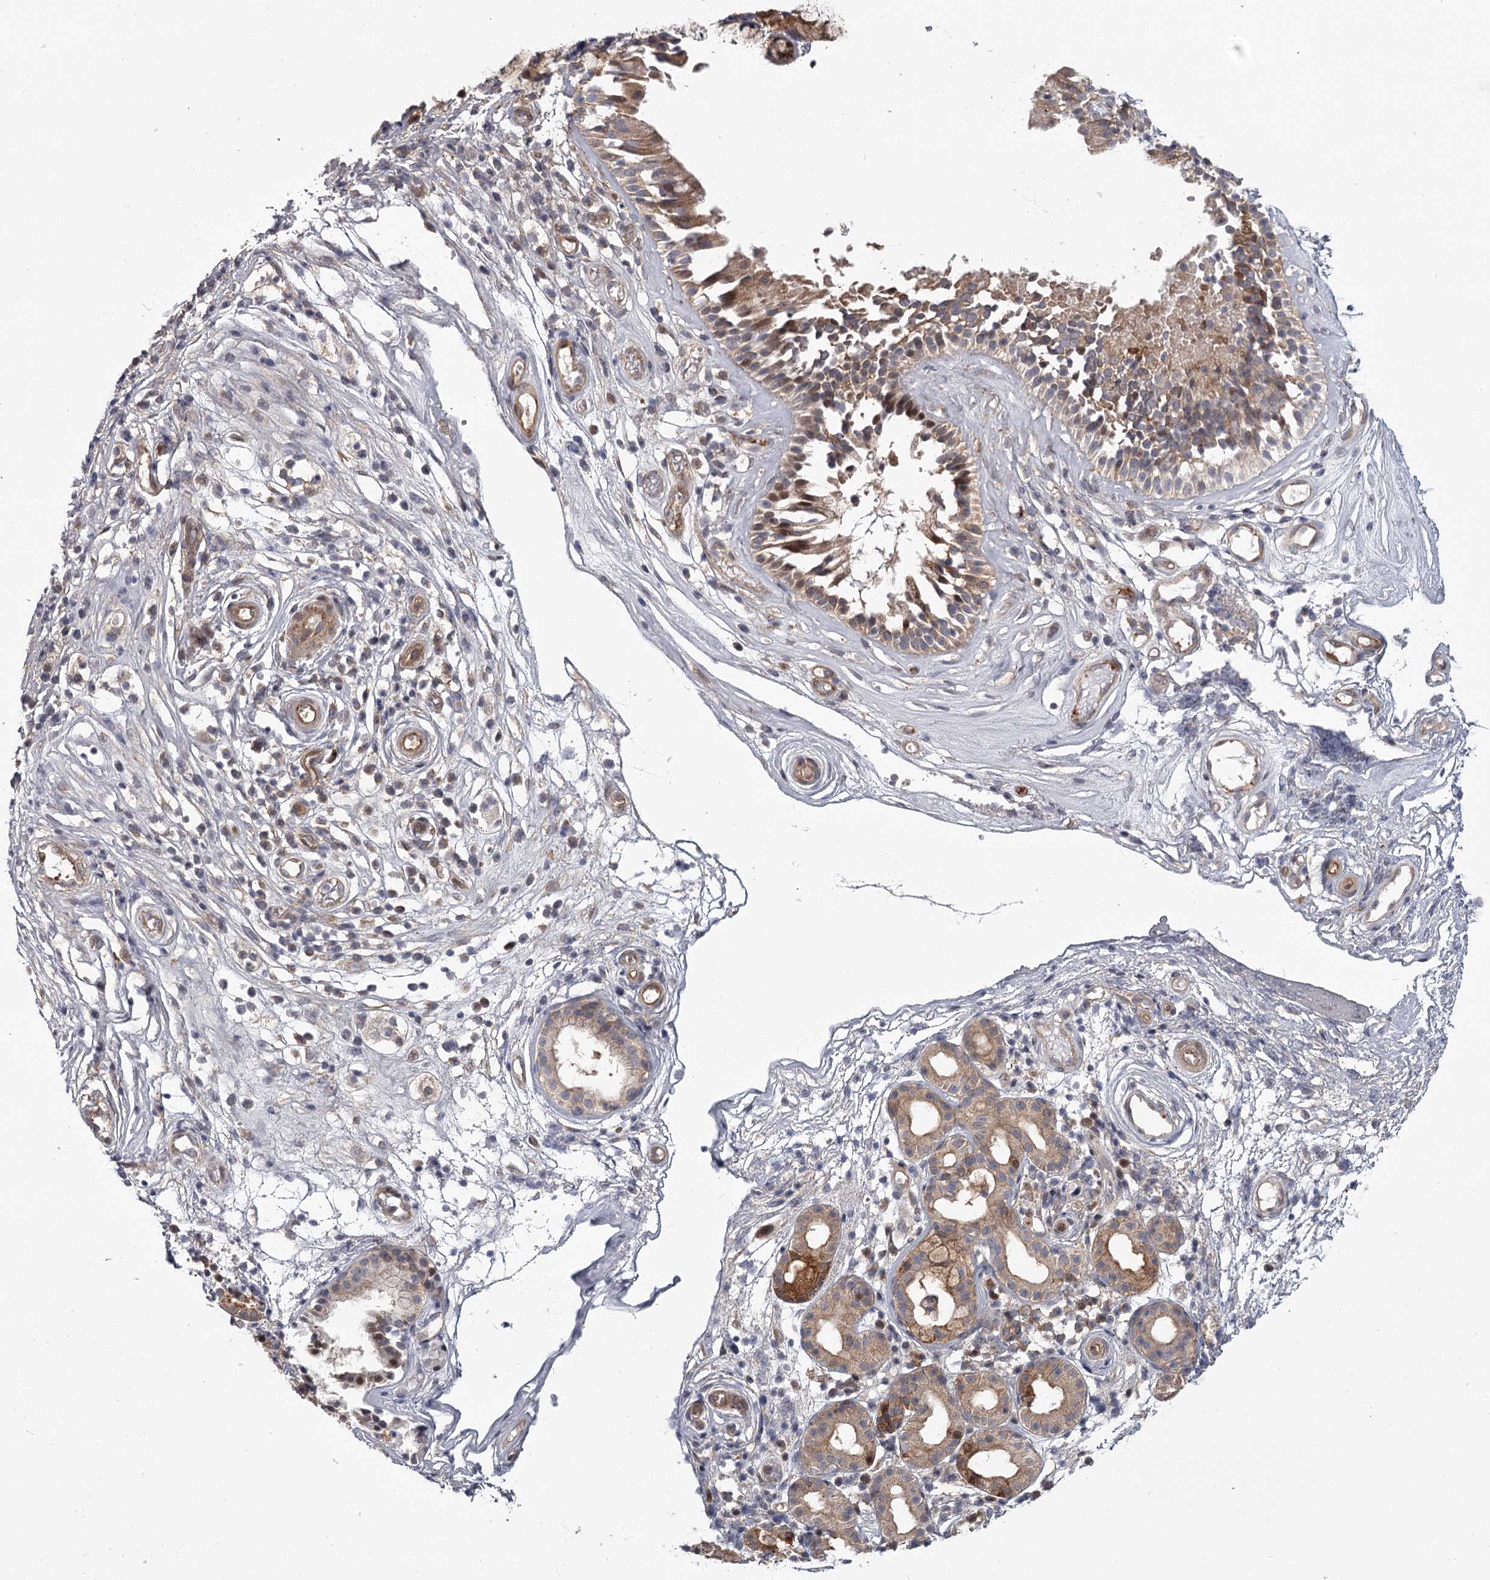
{"staining": {"intensity": "strong", "quantity": "25%-75%", "location": "cytoplasmic/membranous"}, "tissue": "nasopharynx", "cell_type": "Respiratory epithelial cells", "image_type": "normal", "snomed": [{"axis": "morphology", "description": "Normal tissue, NOS"}, {"axis": "morphology", "description": "Inflammation, NOS"}, {"axis": "topography", "description": "Nasopharynx"}], "caption": "An image showing strong cytoplasmic/membranous positivity in approximately 25%-75% of respiratory epithelial cells in benign nasopharynx, as visualized by brown immunohistochemical staining.", "gene": "CCNG2", "patient": {"sex": "male", "age": 29}}